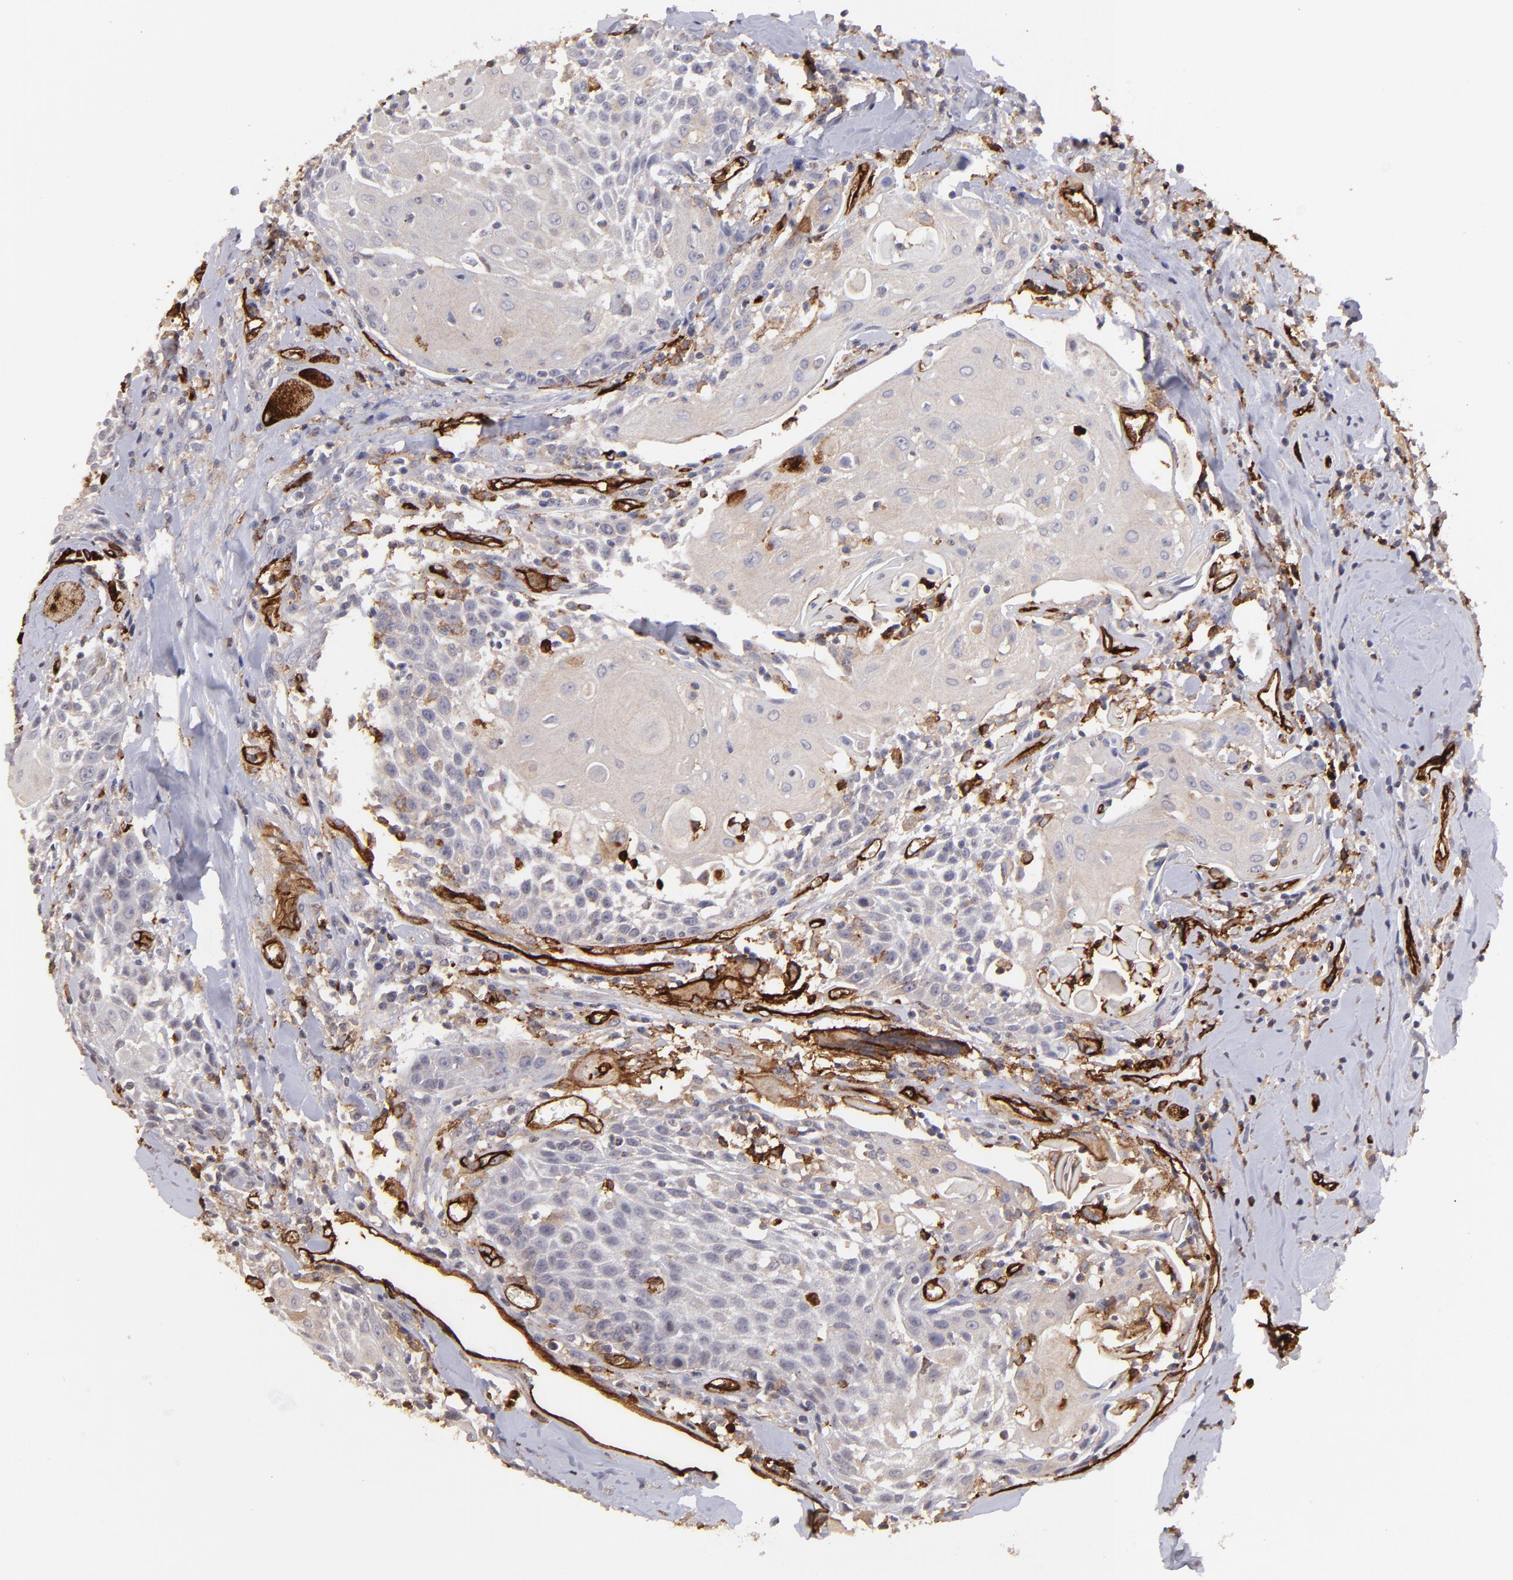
{"staining": {"intensity": "negative", "quantity": "none", "location": "none"}, "tissue": "head and neck cancer", "cell_type": "Tumor cells", "image_type": "cancer", "snomed": [{"axis": "morphology", "description": "Squamous cell carcinoma, NOS"}, {"axis": "topography", "description": "Oral tissue"}, {"axis": "topography", "description": "Head-Neck"}], "caption": "Tumor cells are negative for protein expression in human head and neck cancer. The staining is performed using DAB (3,3'-diaminobenzidine) brown chromogen with nuclei counter-stained in using hematoxylin.", "gene": "DYSF", "patient": {"sex": "female", "age": 82}}